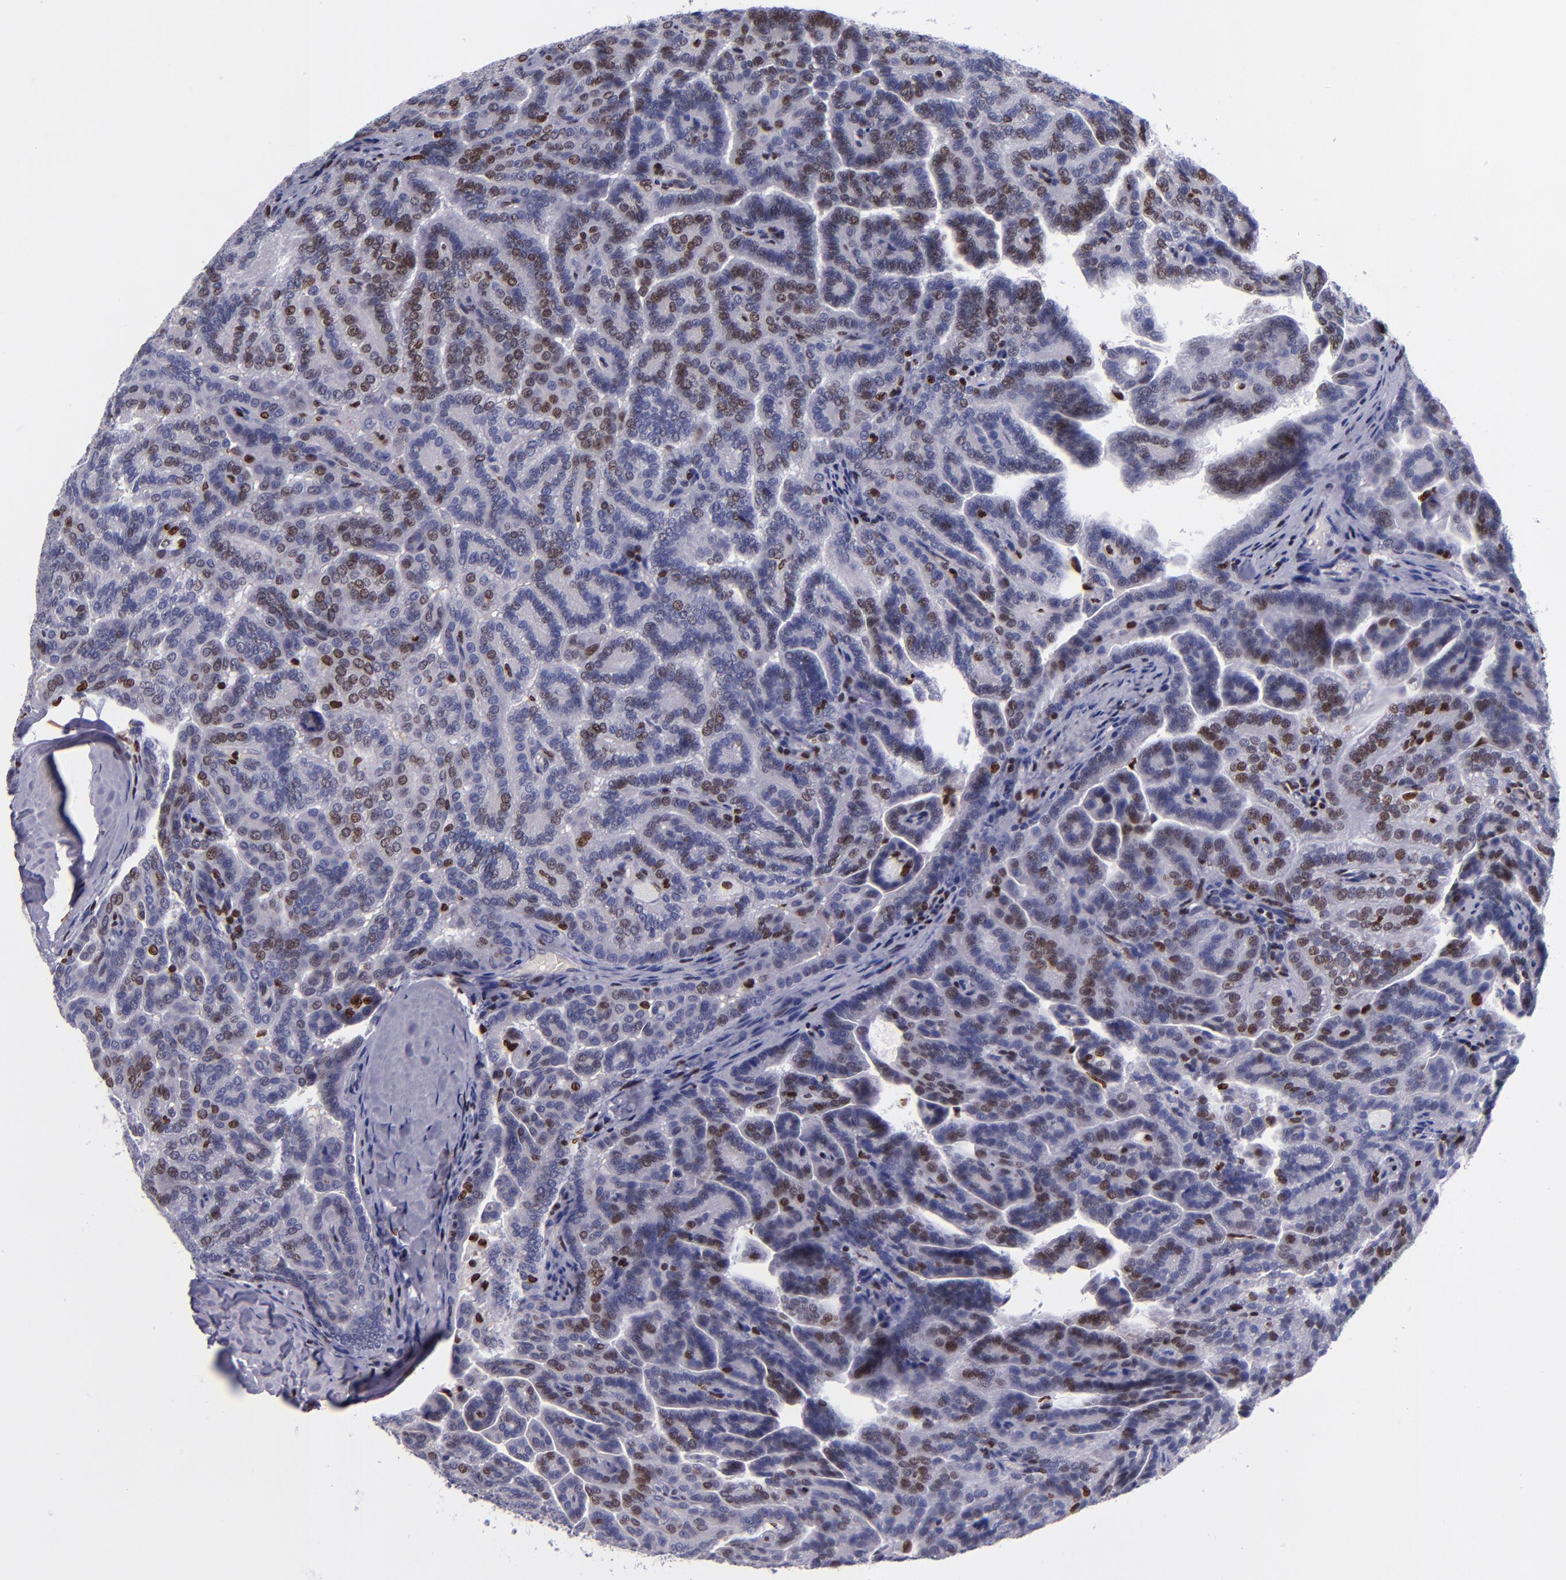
{"staining": {"intensity": "moderate", "quantity": "<25%", "location": "nuclear"}, "tissue": "renal cancer", "cell_type": "Tumor cells", "image_type": "cancer", "snomed": [{"axis": "morphology", "description": "Adenocarcinoma, NOS"}, {"axis": "topography", "description": "Kidney"}], "caption": "The histopathology image shows staining of renal adenocarcinoma, revealing moderate nuclear protein positivity (brown color) within tumor cells.", "gene": "CDKL5", "patient": {"sex": "male", "age": 61}}